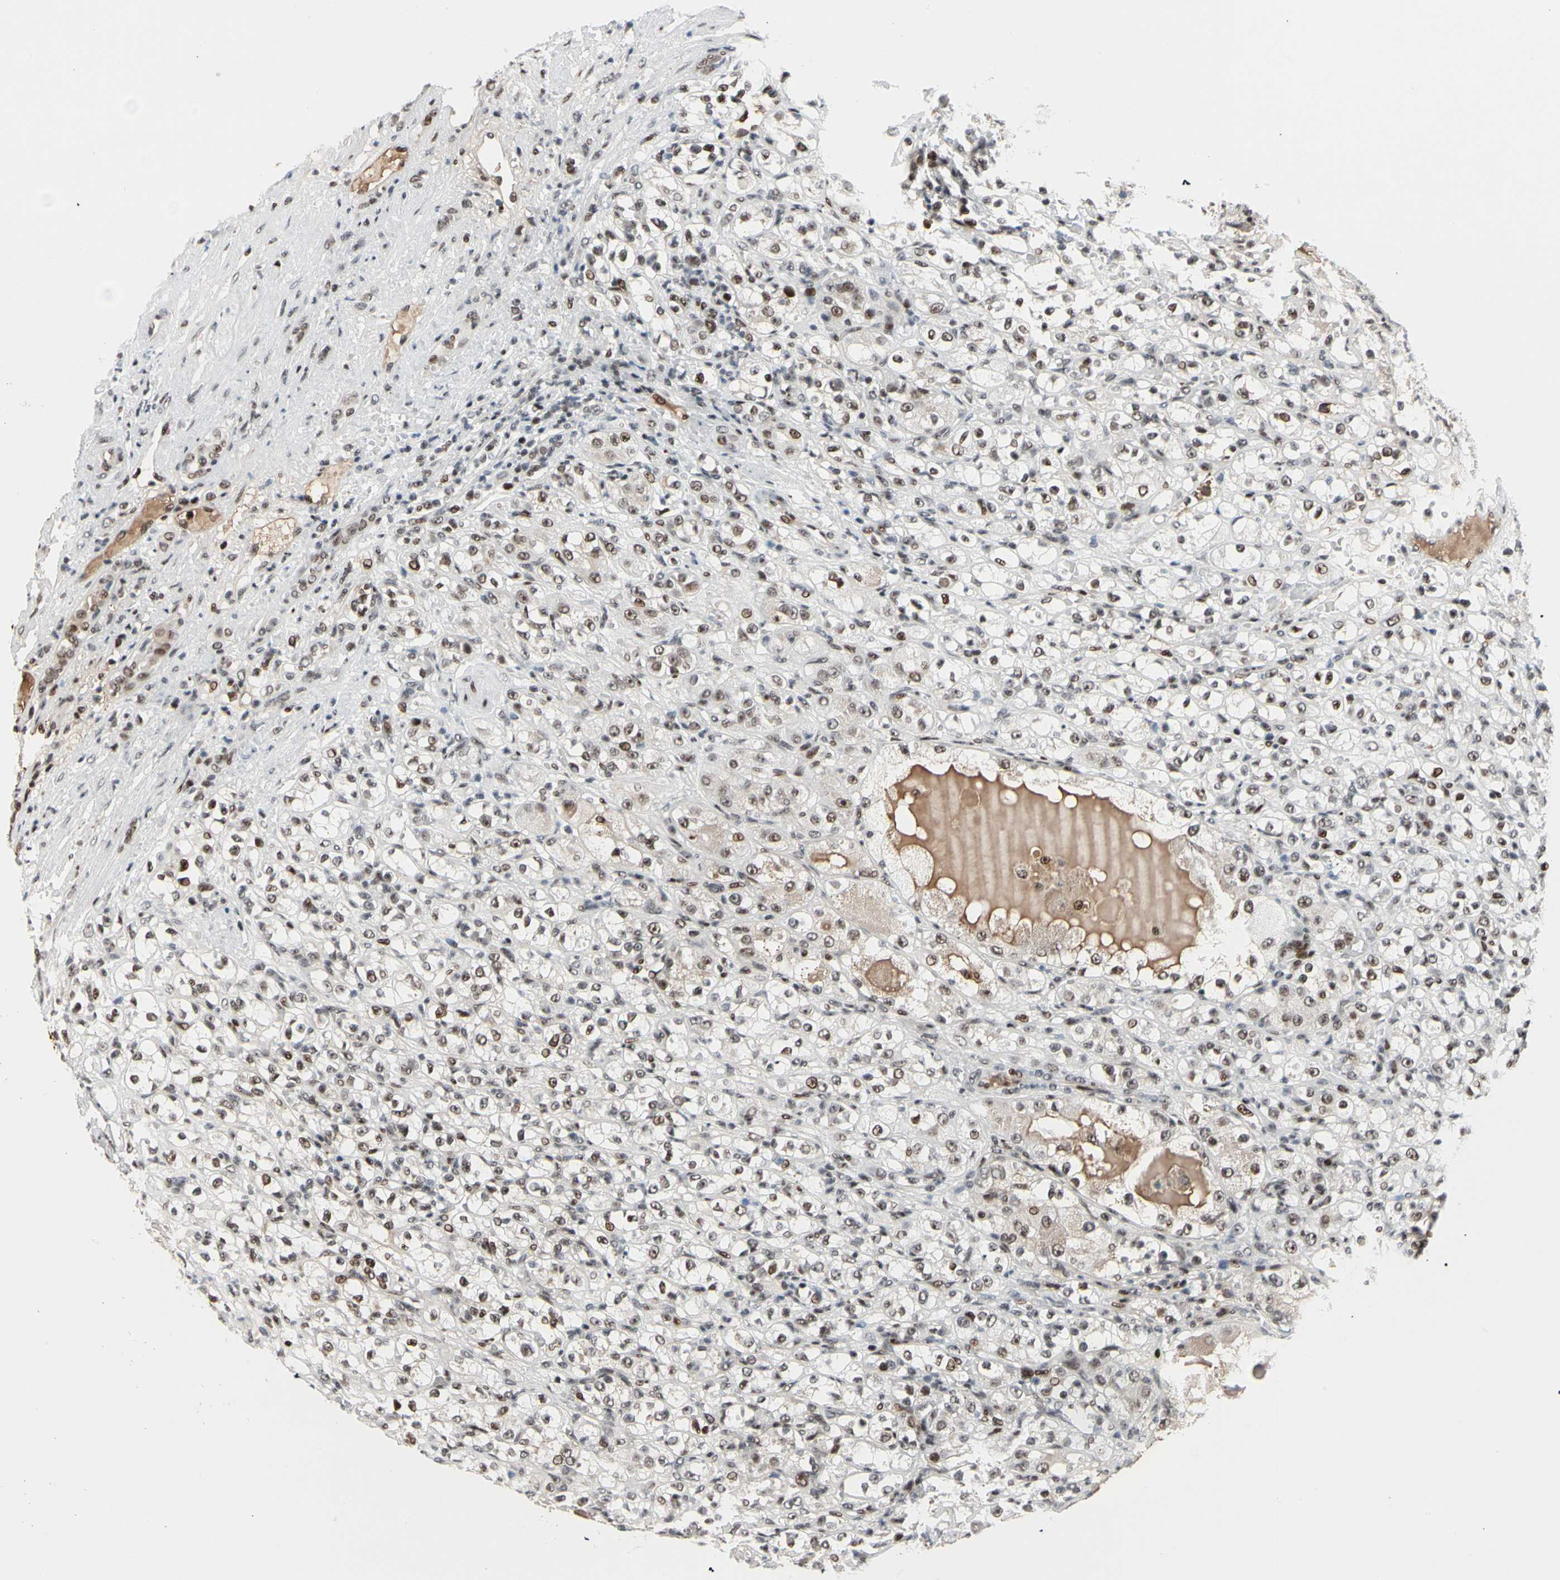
{"staining": {"intensity": "moderate", "quantity": ">75%", "location": "nuclear"}, "tissue": "renal cancer", "cell_type": "Tumor cells", "image_type": "cancer", "snomed": [{"axis": "morphology", "description": "Normal tissue, NOS"}, {"axis": "morphology", "description": "Adenocarcinoma, NOS"}, {"axis": "topography", "description": "Kidney"}], "caption": "This histopathology image shows renal cancer stained with IHC to label a protein in brown. The nuclear of tumor cells show moderate positivity for the protein. Nuclei are counter-stained blue.", "gene": "FOXO3", "patient": {"sex": "male", "age": 61}}